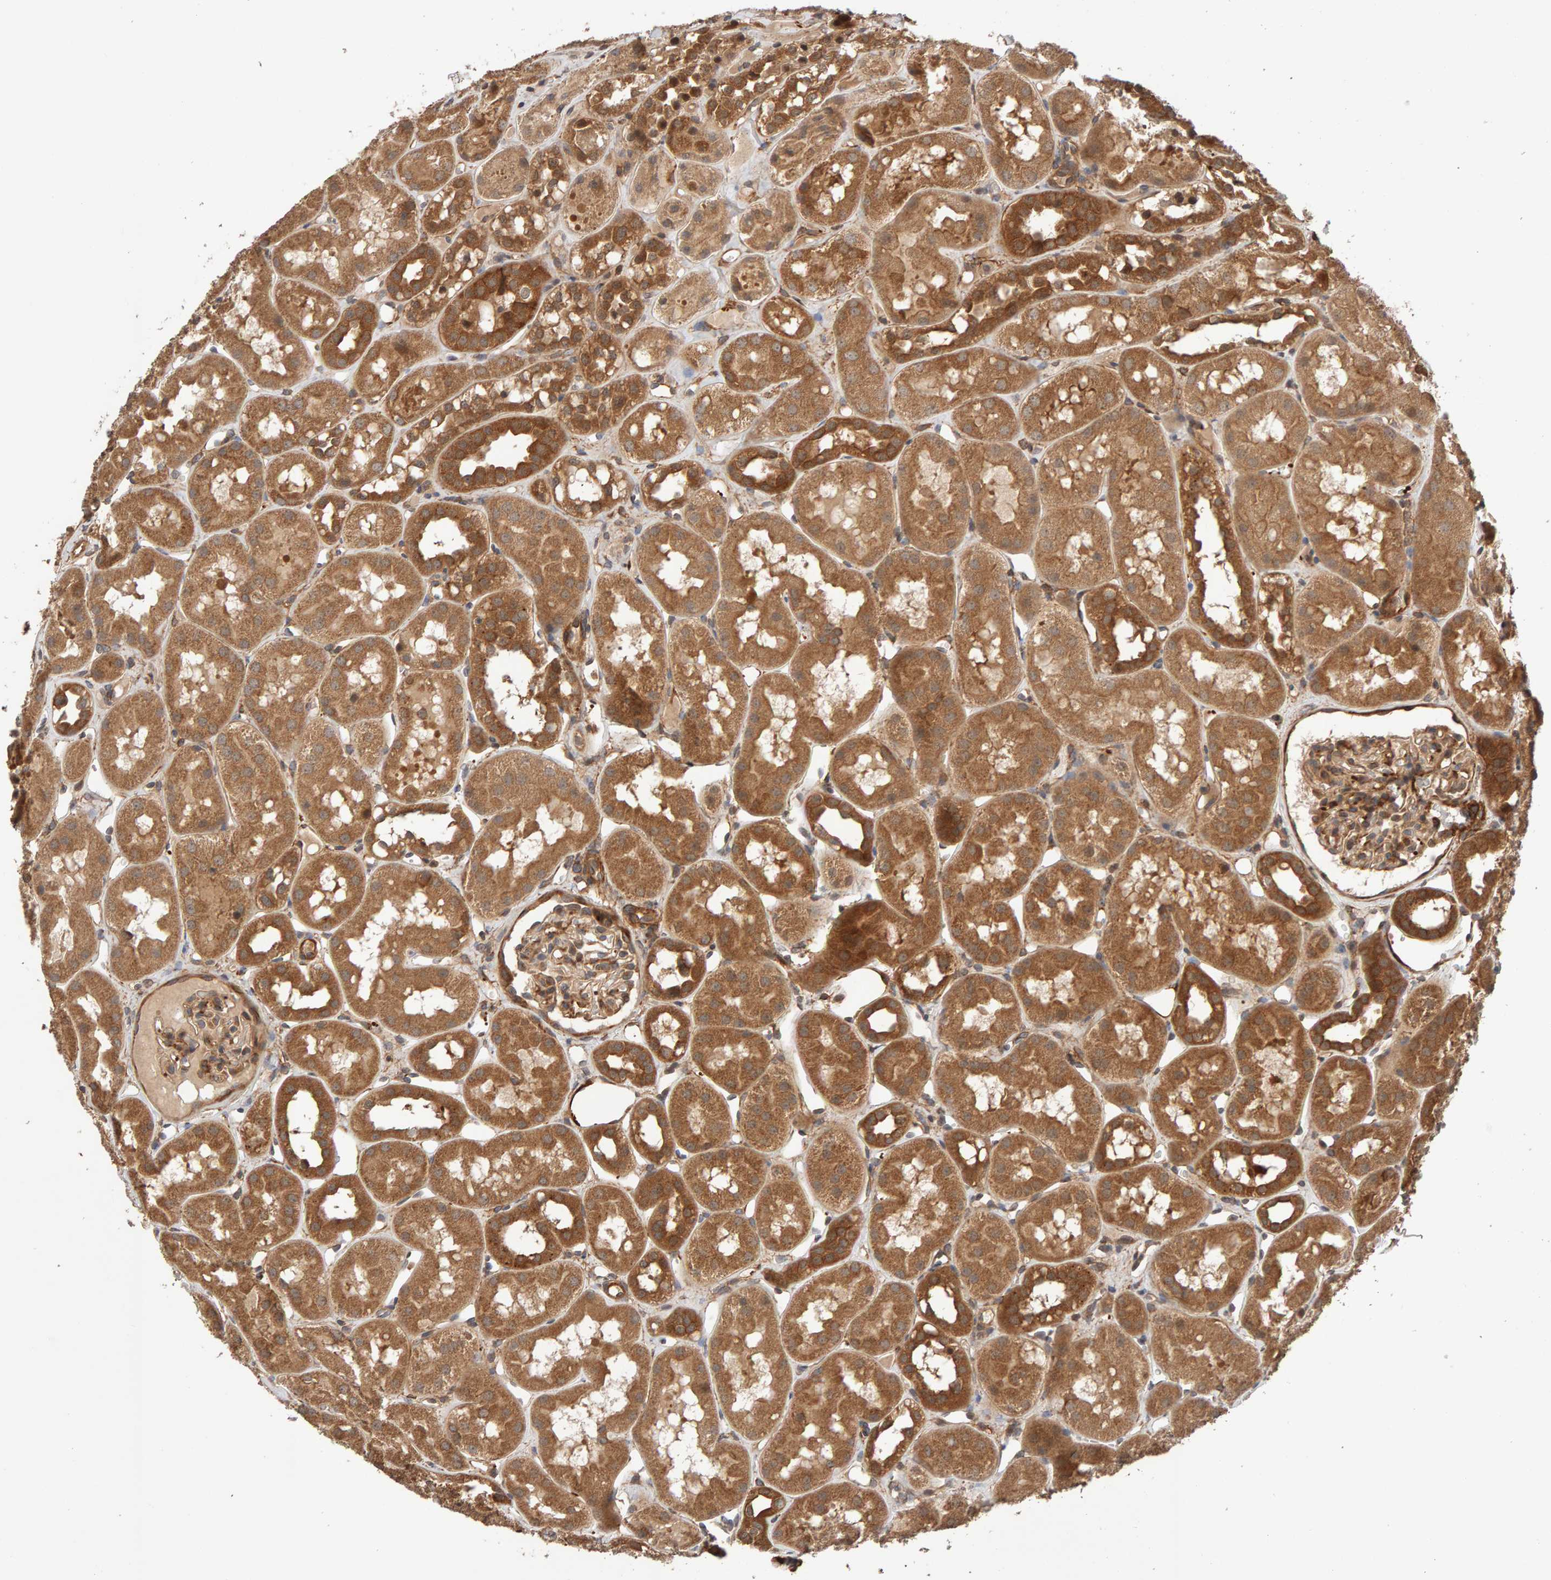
{"staining": {"intensity": "weak", "quantity": ">75%", "location": "cytoplasmic/membranous"}, "tissue": "kidney", "cell_type": "Cells in glomeruli", "image_type": "normal", "snomed": [{"axis": "morphology", "description": "Normal tissue, NOS"}, {"axis": "topography", "description": "Kidney"}, {"axis": "topography", "description": "Urinary bladder"}], "caption": "Normal kidney exhibits weak cytoplasmic/membranous staining in about >75% of cells in glomeruli, visualized by immunohistochemistry.", "gene": "SYNRG", "patient": {"sex": "male", "age": 16}}